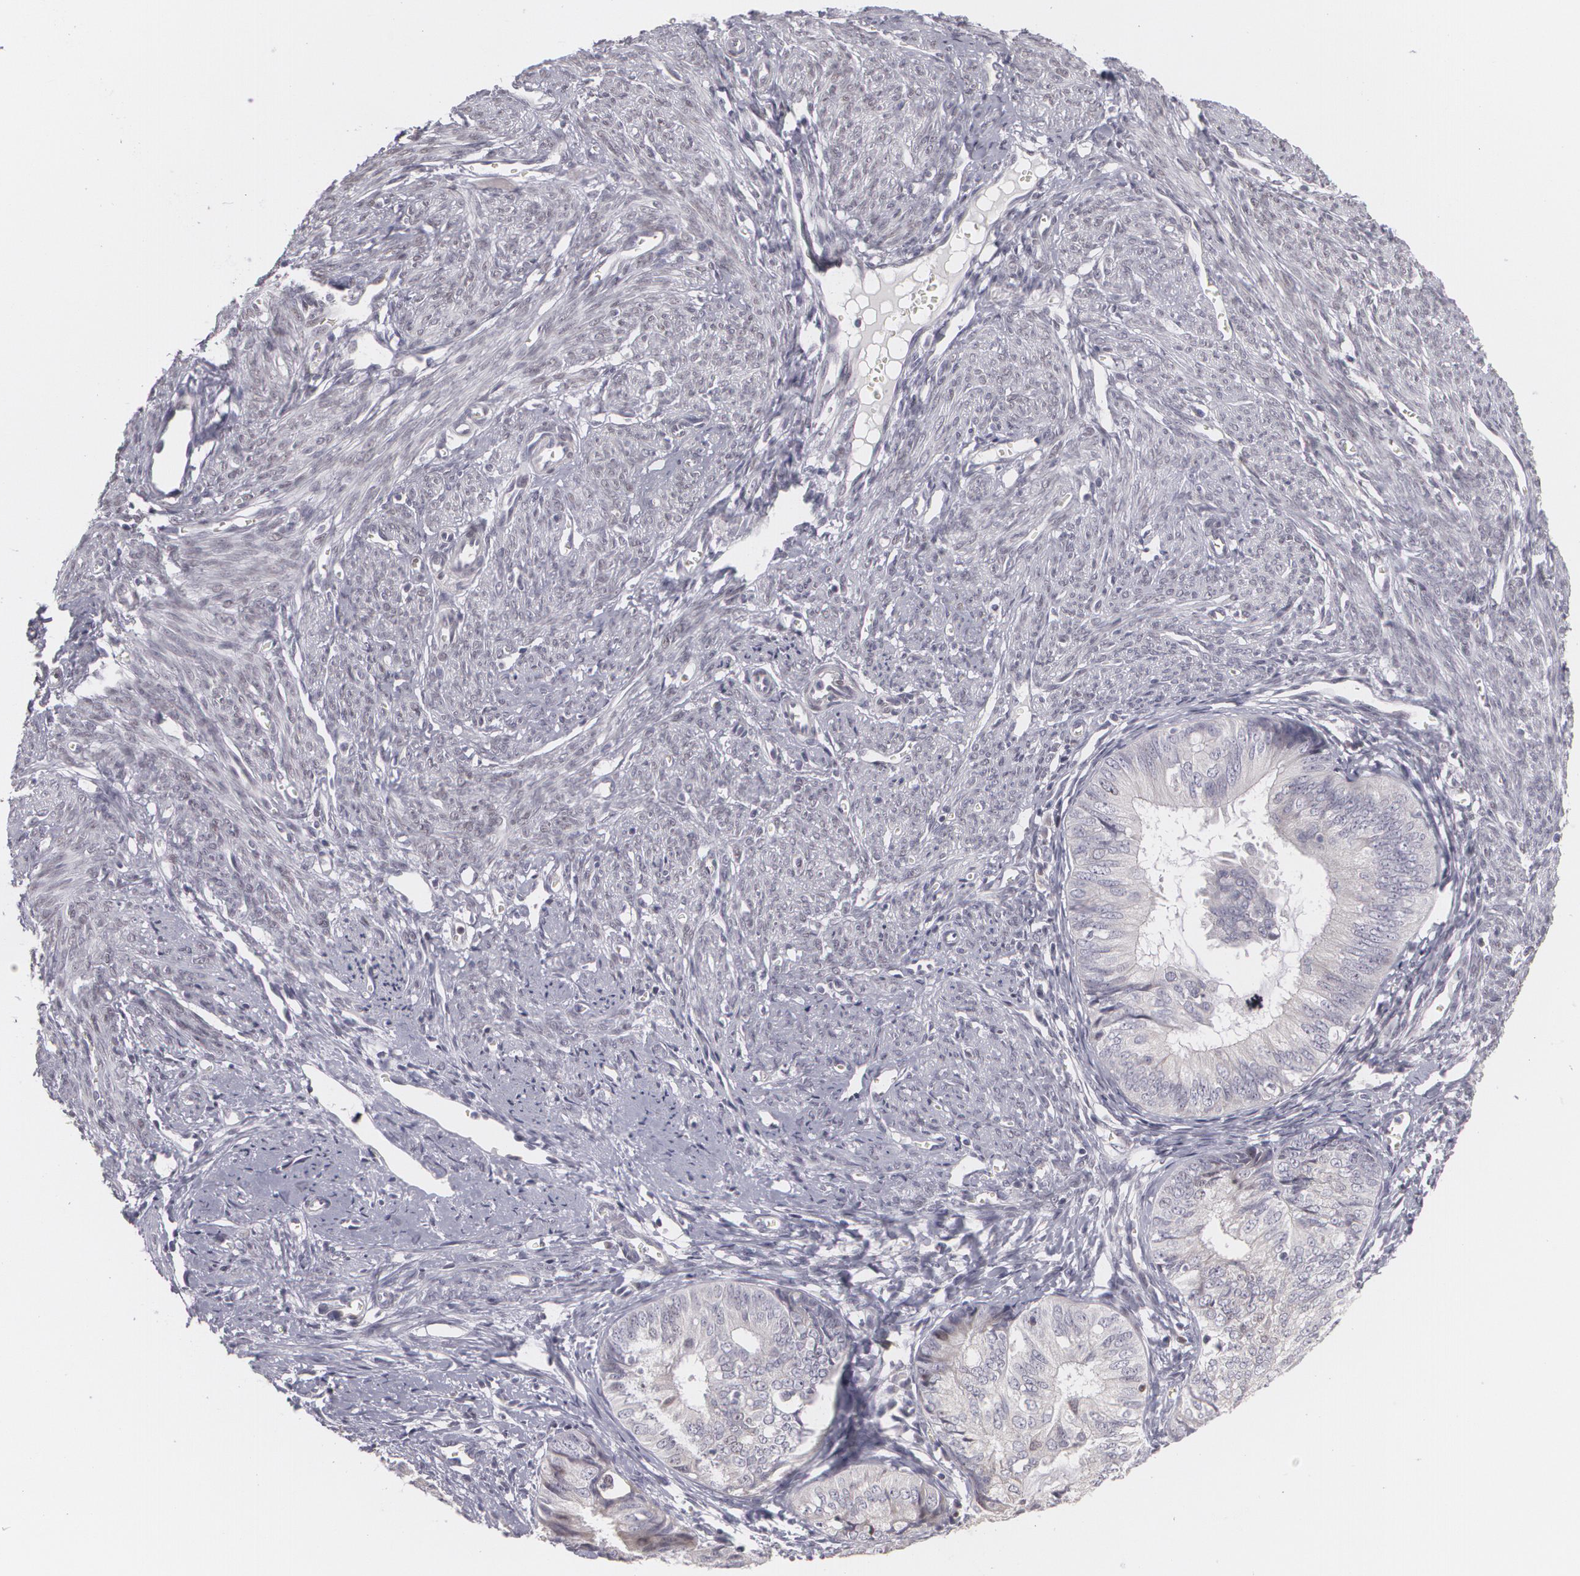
{"staining": {"intensity": "negative", "quantity": "none", "location": "none"}, "tissue": "endometrial cancer", "cell_type": "Tumor cells", "image_type": "cancer", "snomed": [{"axis": "morphology", "description": "Adenocarcinoma, NOS"}, {"axis": "topography", "description": "Endometrium"}], "caption": "A high-resolution image shows immunohistochemistry (IHC) staining of endometrial cancer (adenocarcinoma), which exhibits no significant staining in tumor cells.", "gene": "ZBTB16", "patient": {"sex": "female", "age": 66}}